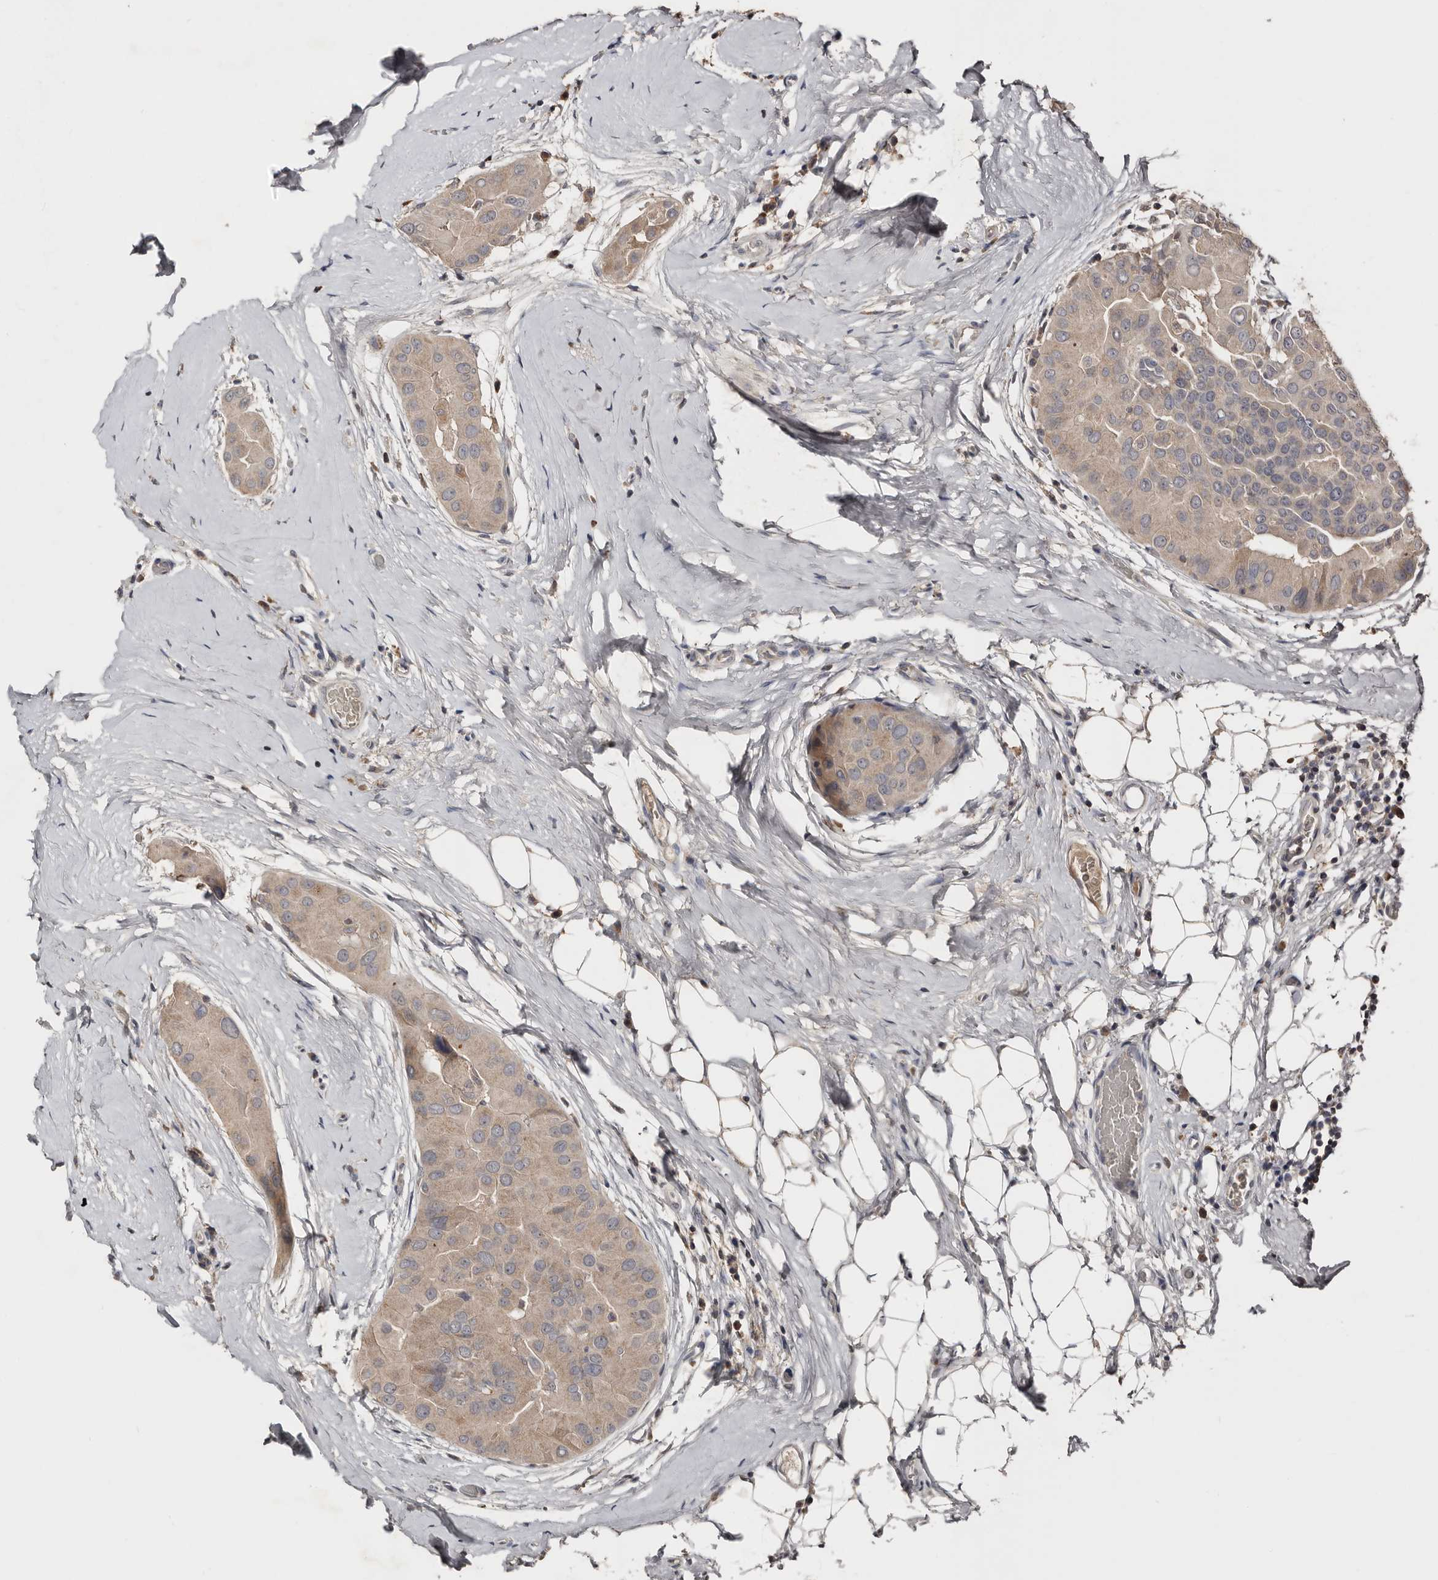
{"staining": {"intensity": "weak", "quantity": ">75%", "location": "cytoplasmic/membranous"}, "tissue": "thyroid cancer", "cell_type": "Tumor cells", "image_type": "cancer", "snomed": [{"axis": "morphology", "description": "Papillary adenocarcinoma, NOS"}, {"axis": "topography", "description": "Thyroid gland"}], "caption": "Immunohistochemistry micrograph of papillary adenocarcinoma (thyroid) stained for a protein (brown), which displays low levels of weak cytoplasmic/membranous staining in approximately >75% of tumor cells.", "gene": "SLC39A2", "patient": {"sex": "male", "age": 33}}